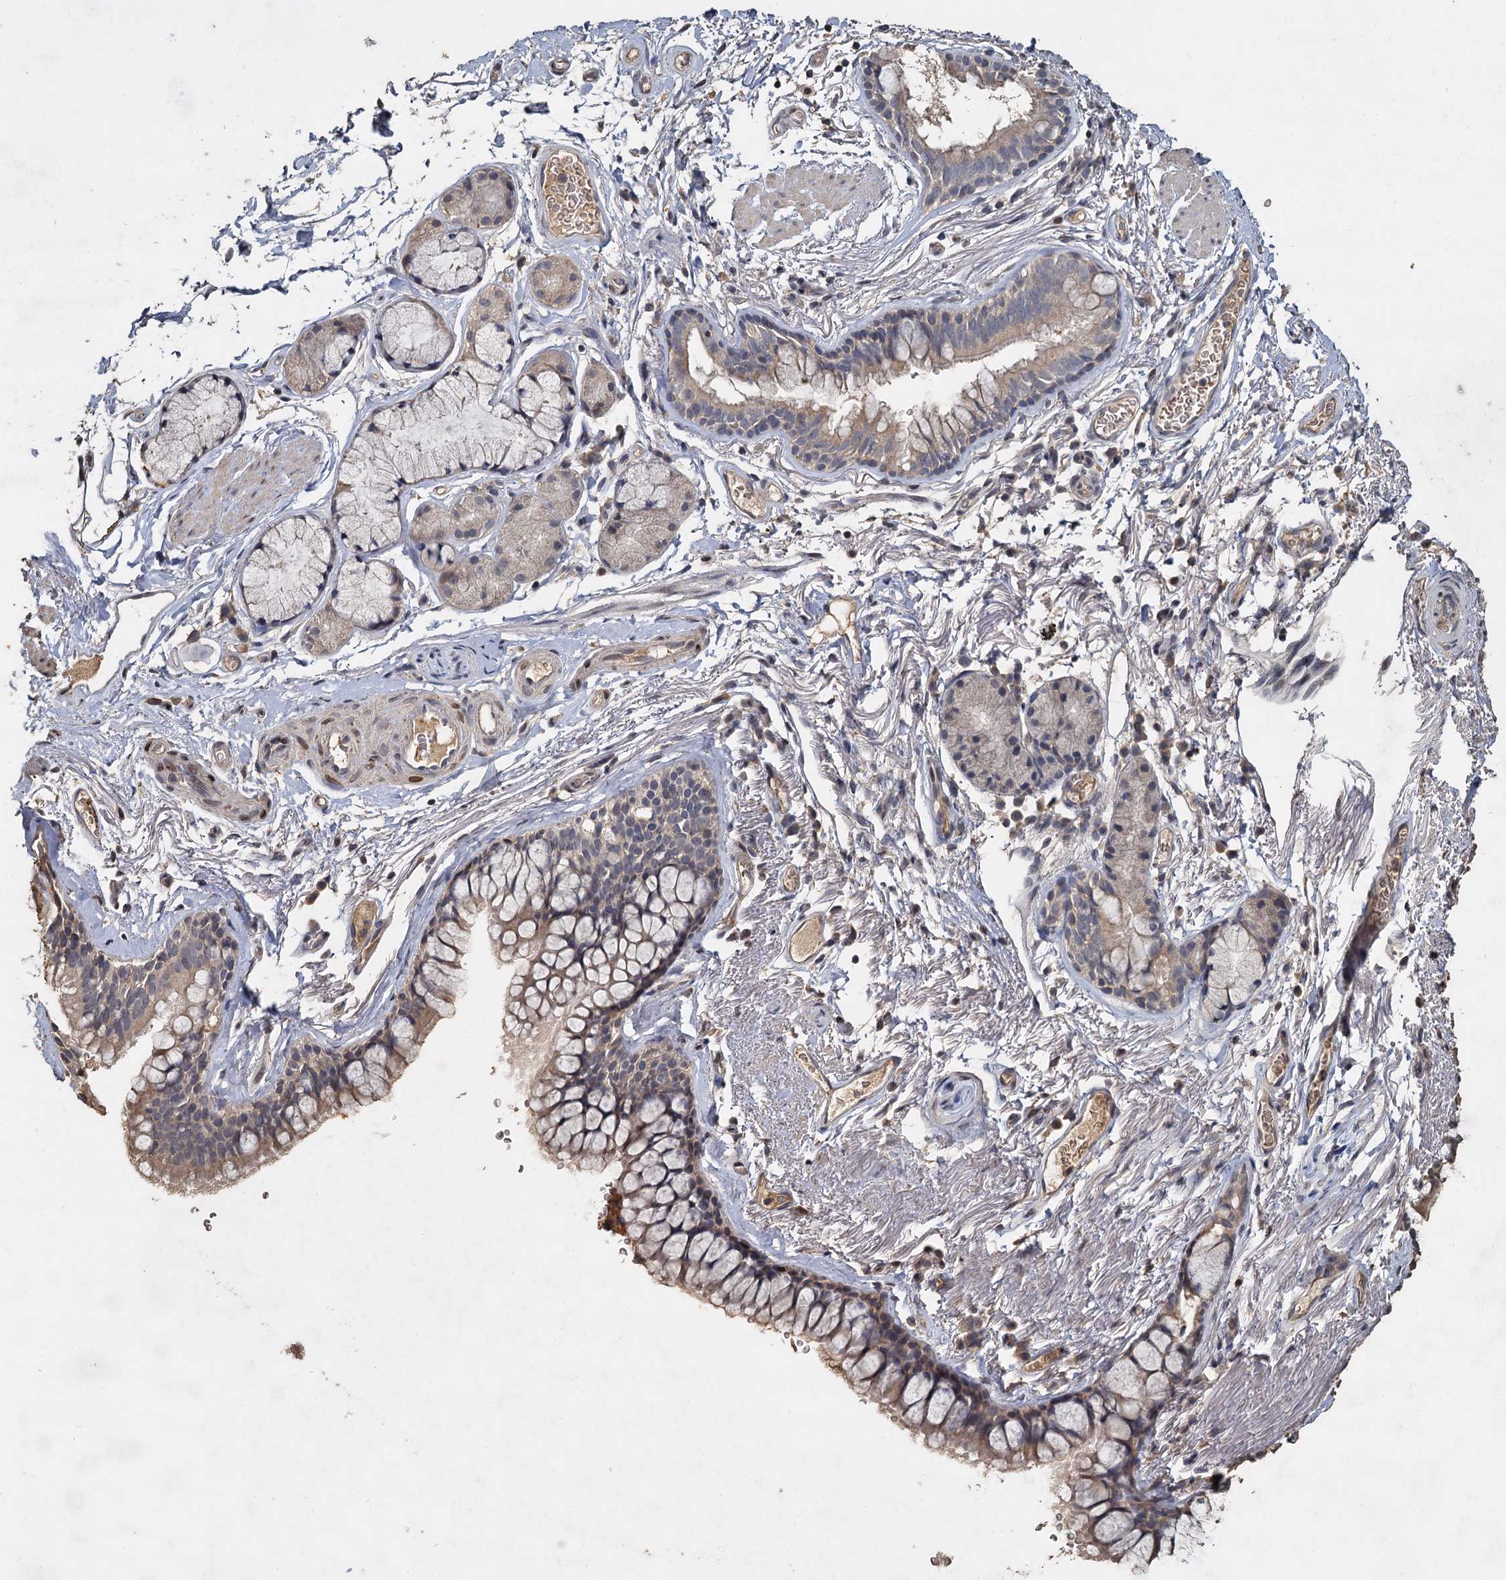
{"staining": {"intensity": "weak", "quantity": "<25%", "location": "cytoplasmic/membranous"}, "tissue": "bronchus", "cell_type": "Respiratory epithelial cells", "image_type": "normal", "snomed": [{"axis": "morphology", "description": "Normal tissue, NOS"}, {"axis": "topography", "description": "Cartilage tissue"}], "caption": "IHC image of benign bronchus: bronchus stained with DAB (3,3'-diaminobenzidine) exhibits no significant protein positivity in respiratory epithelial cells. (DAB (3,3'-diaminobenzidine) IHC, high magnification).", "gene": "CCDC61", "patient": {"sex": "male", "age": 63}}